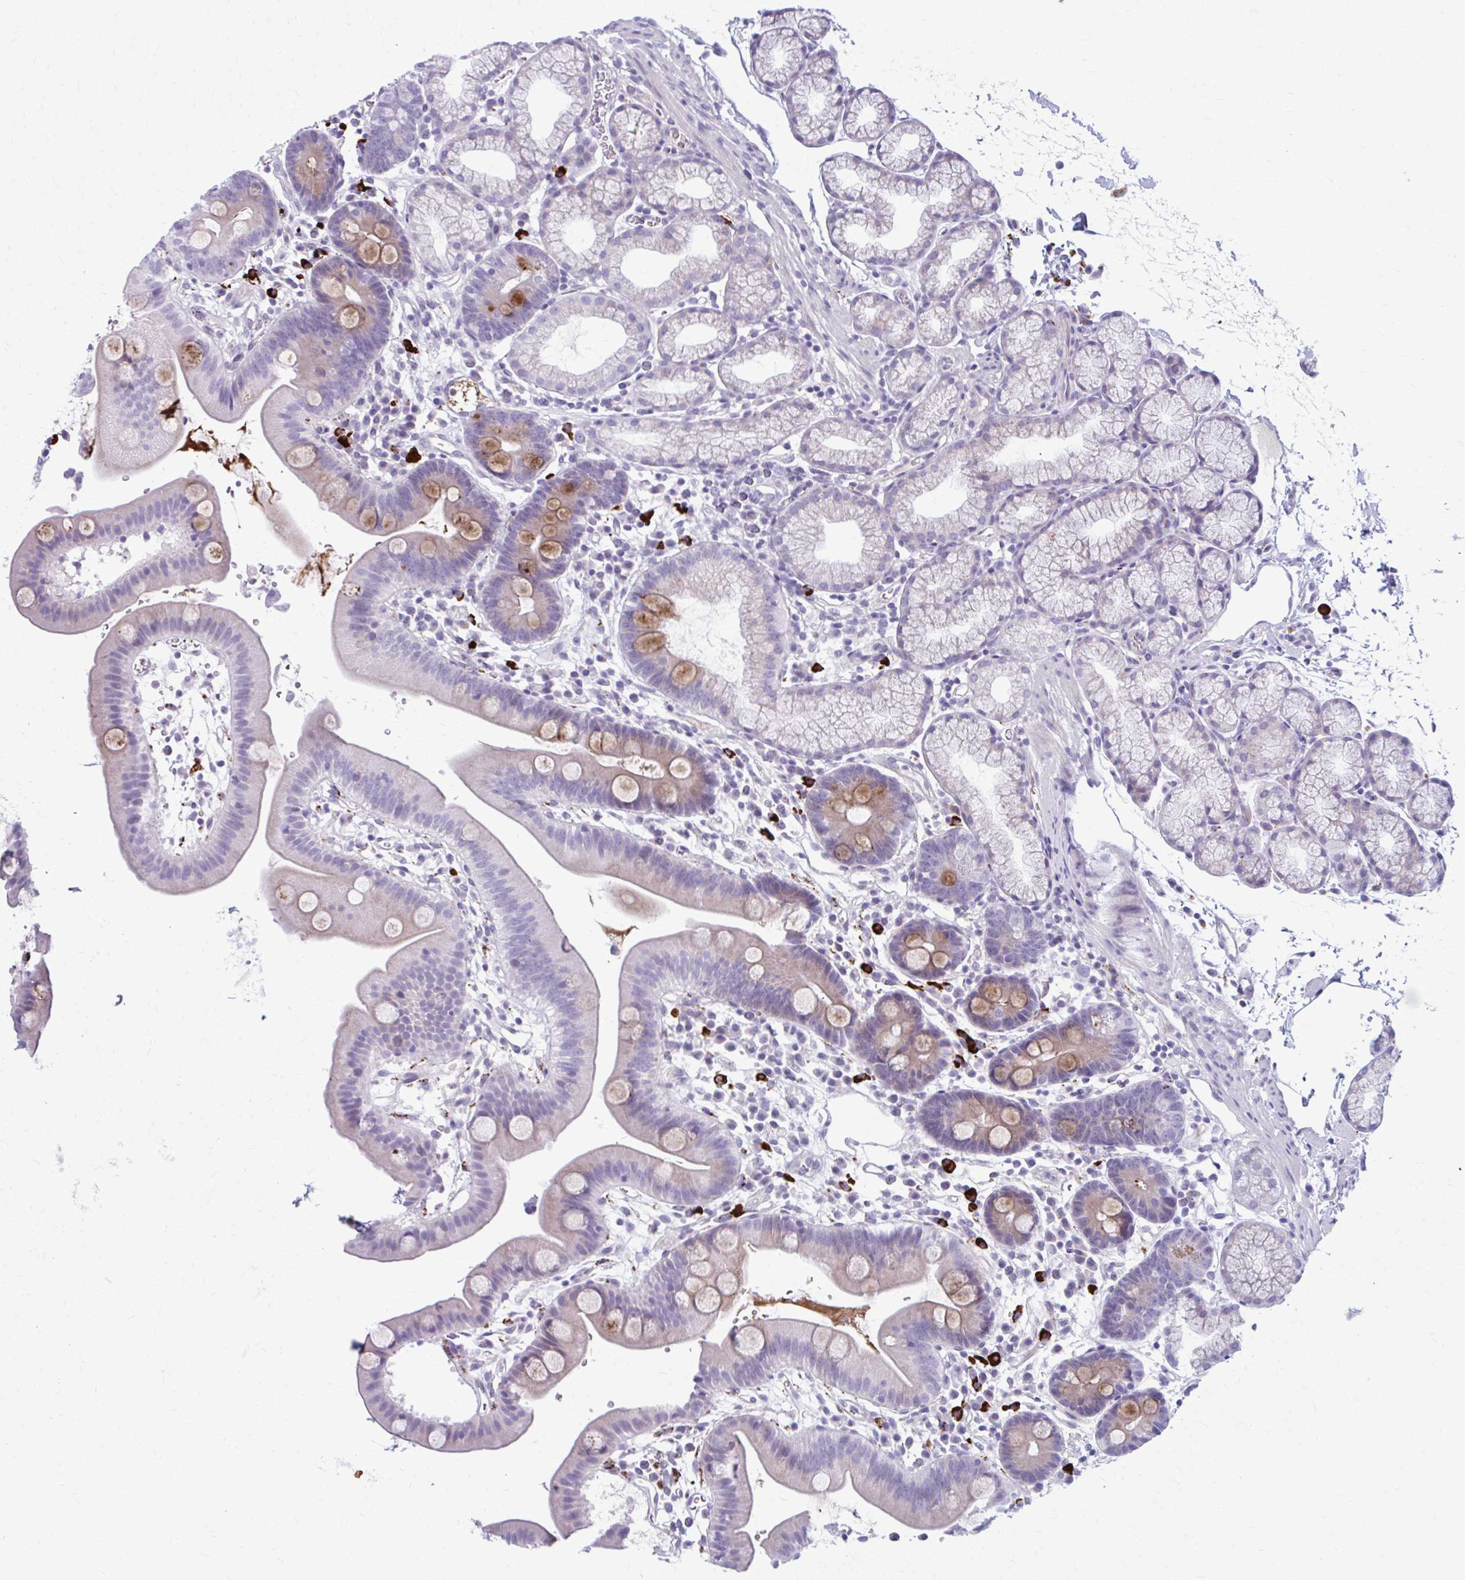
{"staining": {"intensity": "moderate", "quantity": "25%-75%", "location": "cytoplasmic/membranous"}, "tissue": "duodenum", "cell_type": "Glandular cells", "image_type": "normal", "snomed": [{"axis": "morphology", "description": "Normal tissue, NOS"}, {"axis": "topography", "description": "Duodenum"}], "caption": "Glandular cells show moderate cytoplasmic/membranous positivity in approximately 25%-75% of cells in benign duodenum. The staining is performed using DAB (3,3'-diaminobenzidine) brown chromogen to label protein expression. The nuclei are counter-stained blue using hematoxylin.", "gene": "C12orf71", "patient": {"sex": "male", "age": 59}}